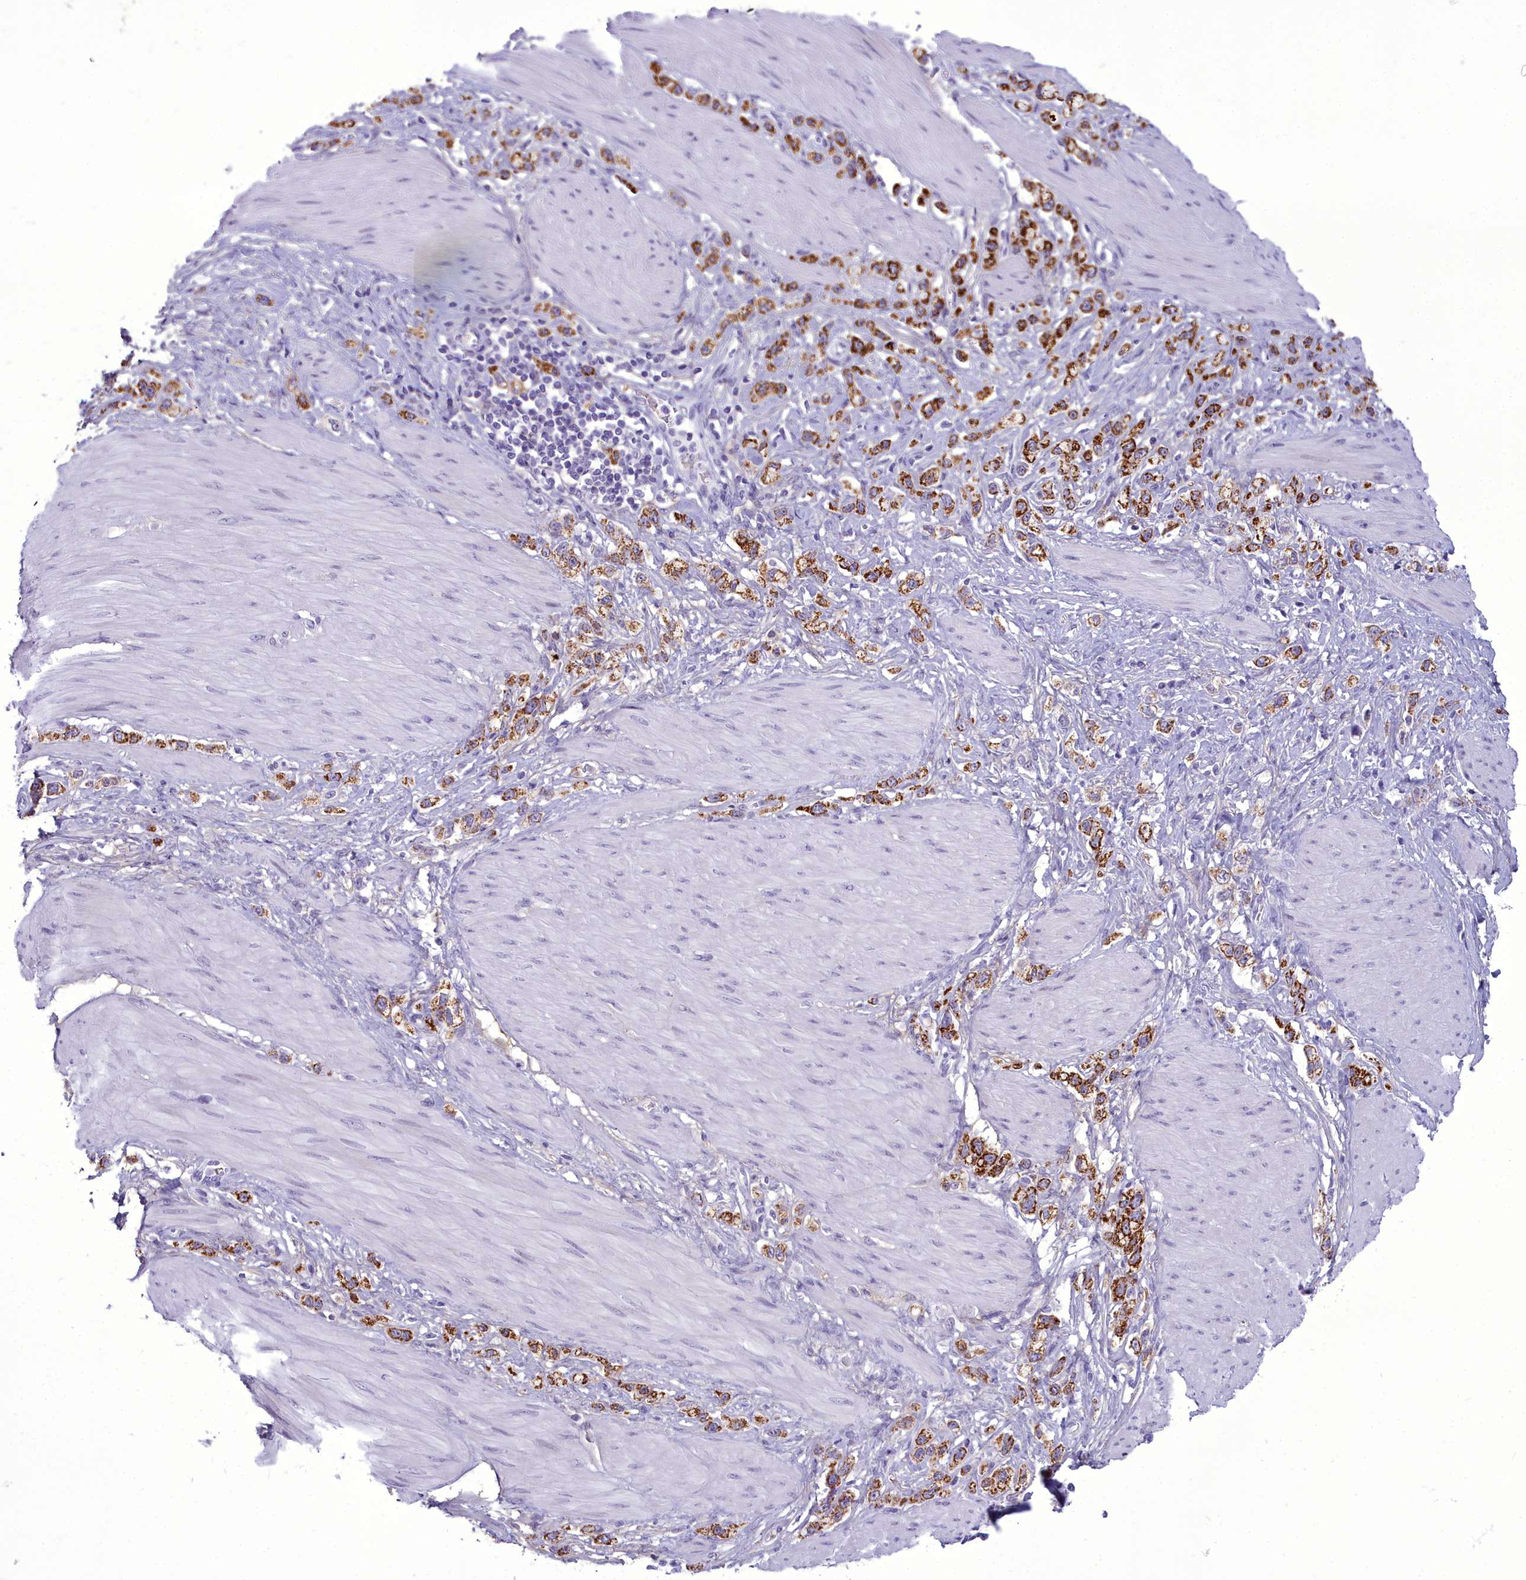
{"staining": {"intensity": "strong", "quantity": "25%-75%", "location": "cytoplasmic/membranous"}, "tissue": "stomach cancer", "cell_type": "Tumor cells", "image_type": "cancer", "snomed": [{"axis": "morphology", "description": "Adenocarcinoma, NOS"}, {"axis": "topography", "description": "Stomach"}], "caption": "A micrograph showing strong cytoplasmic/membranous staining in approximately 25%-75% of tumor cells in stomach cancer (adenocarcinoma), as visualized by brown immunohistochemical staining.", "gene": "OSTN", "patient": {"sex": "female", "age": 65}}